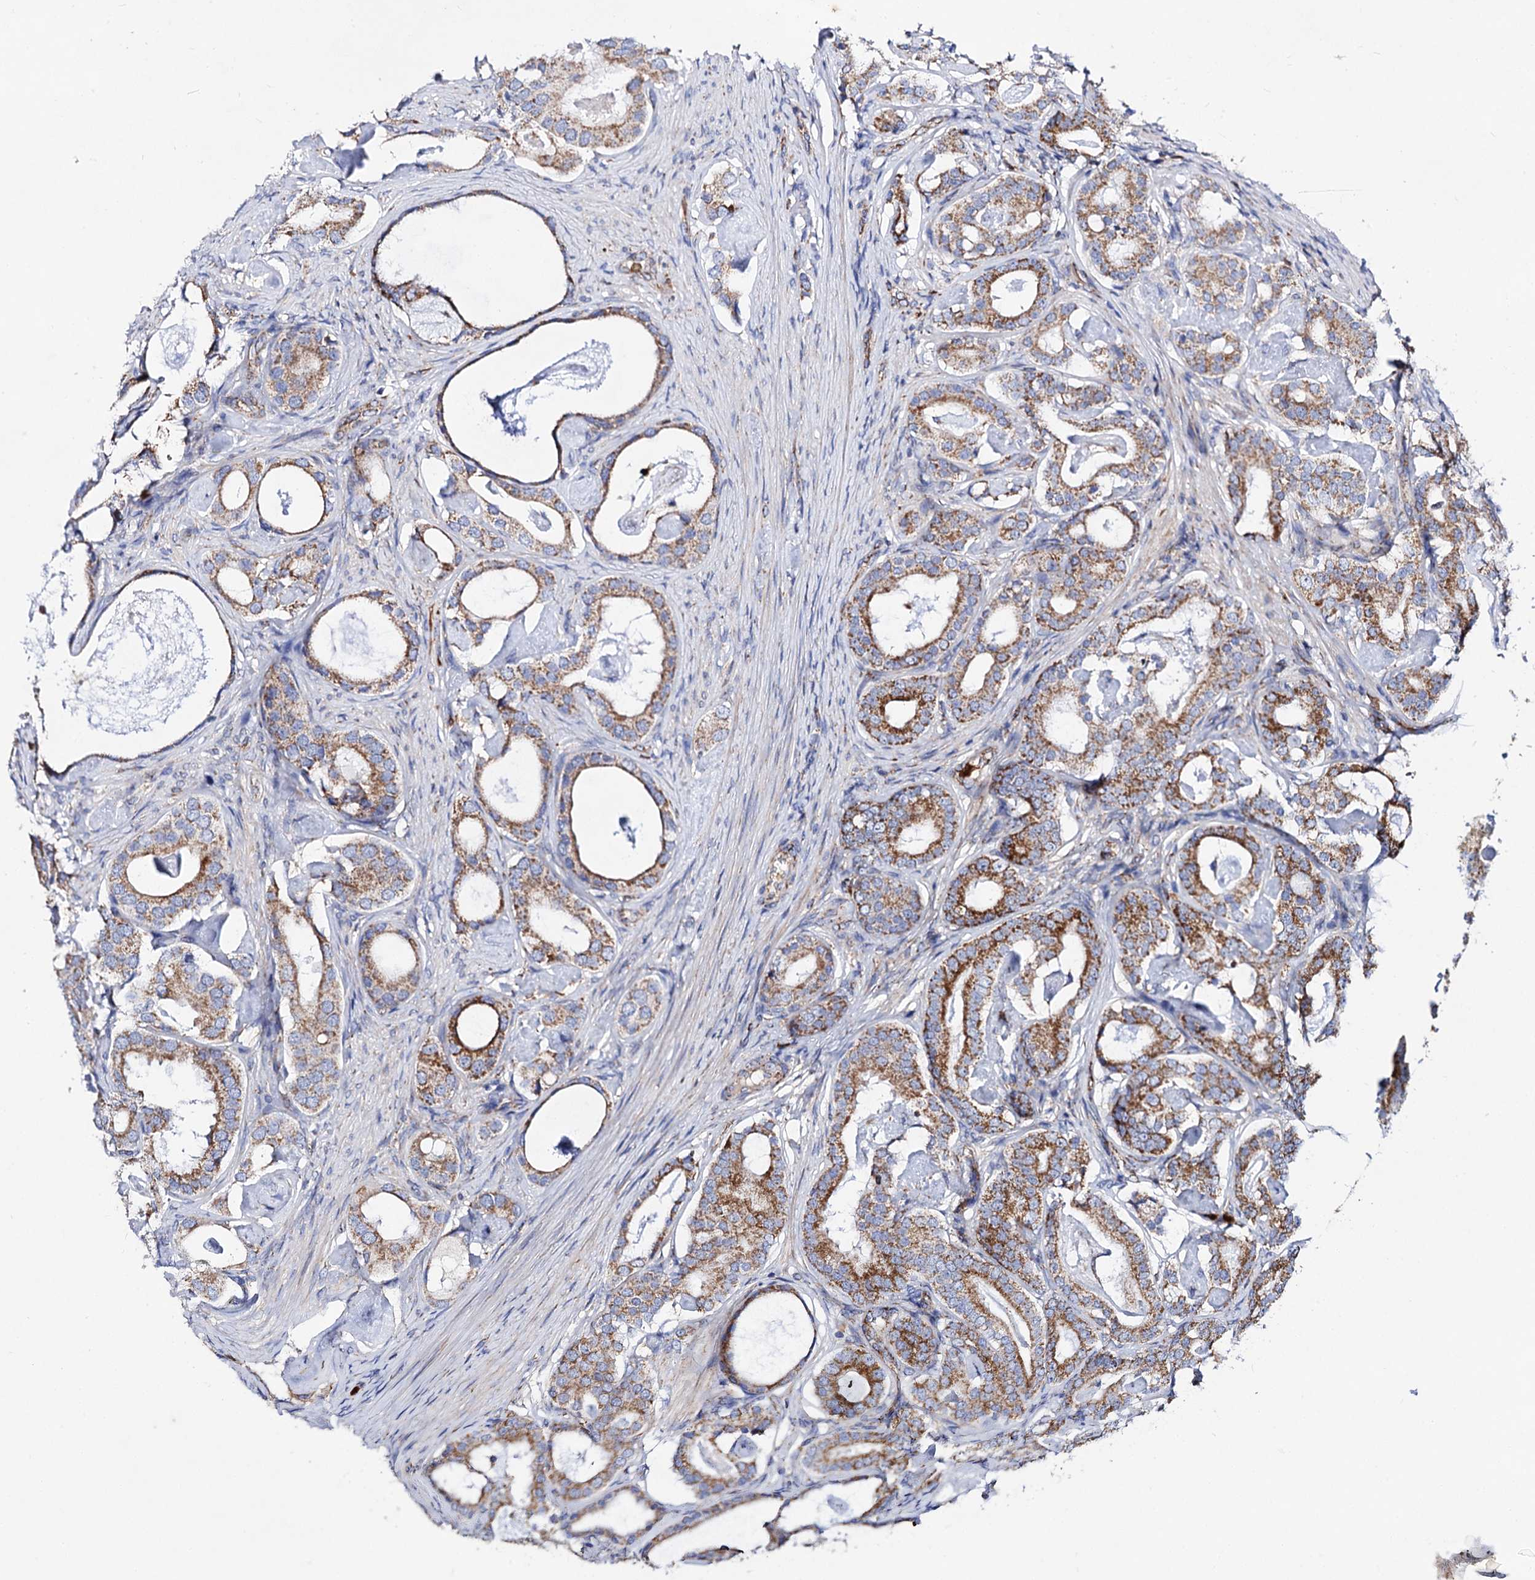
{"staining": {"intensity": "moderate", "quantity": ">75%", "location": "cytoplasmic/membranous"}, "tissue": "prostate cancer", "cell_type": "Tumor cells", "image_type": "cancer", "snomed": [{"axis": "morphology", "description": "Adenocarcinoma, Low grade"}, {"axis": "topography", "description": "Prostate"}], "caption": "Protein expression analysis of human prostate low-grade adenocarcinoma reveals moderate cytoplasmic/membranous positivity in approximately >75% of tumor cells.", "gene": "ACAD9", "patient": {"sex": "male", "age": 71}}